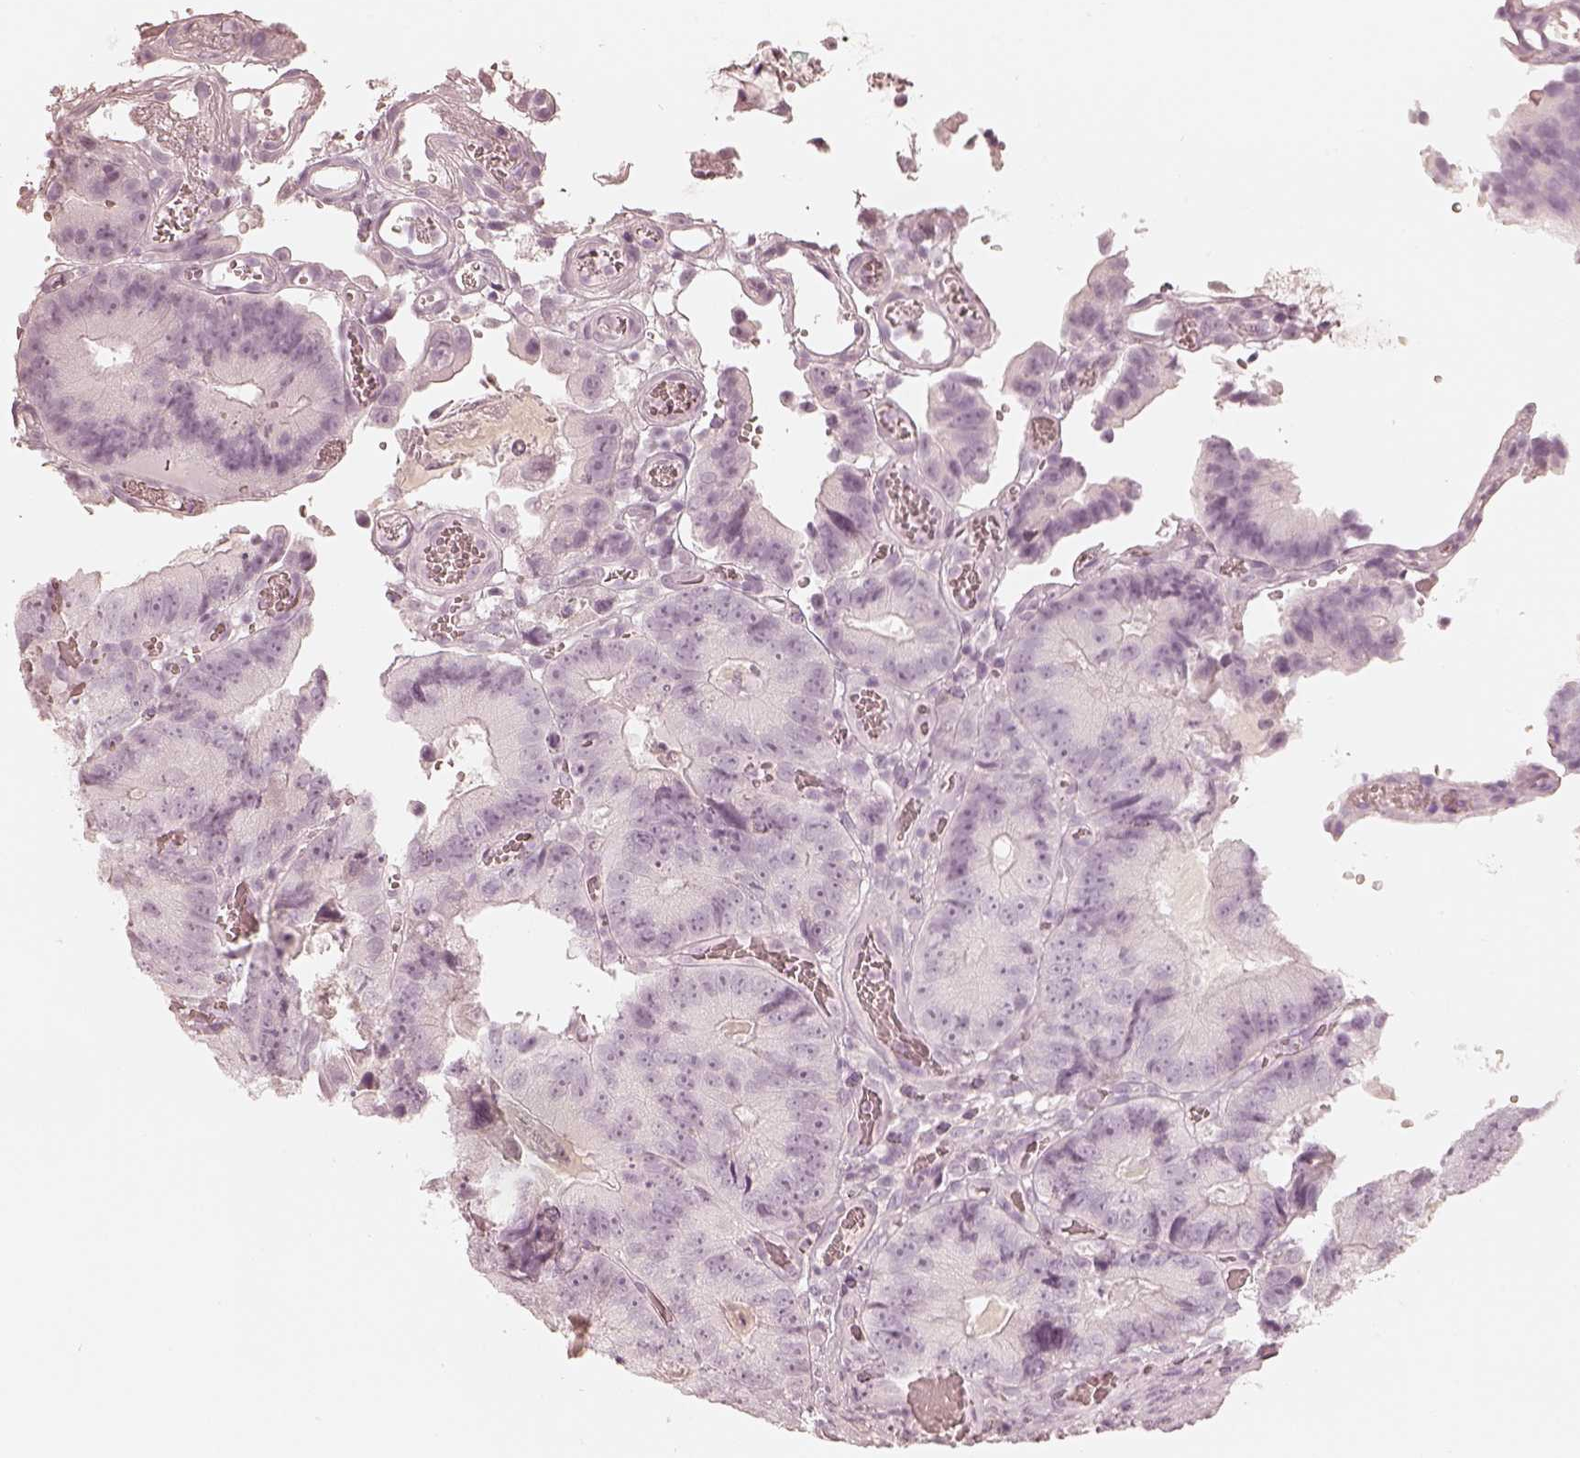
{"staining": {"intensity": "negative", "quantity": "none", "location": "none"}, "tissue": "colorectal cancer", "cell_type": "Tumor cells", "image_type": "cancer", "snomed": [{"axis": "morphology", "description": "Adenocarcinoma, NOS"}, {"axis": "topography", "description": "Colon"}], "caption": "Immunohistochemical staining of colorectal cancer exhibits no significant positivity in tumor cells.", "gene": "KRT82", "patient": {"sex": "female", "age": 86}}